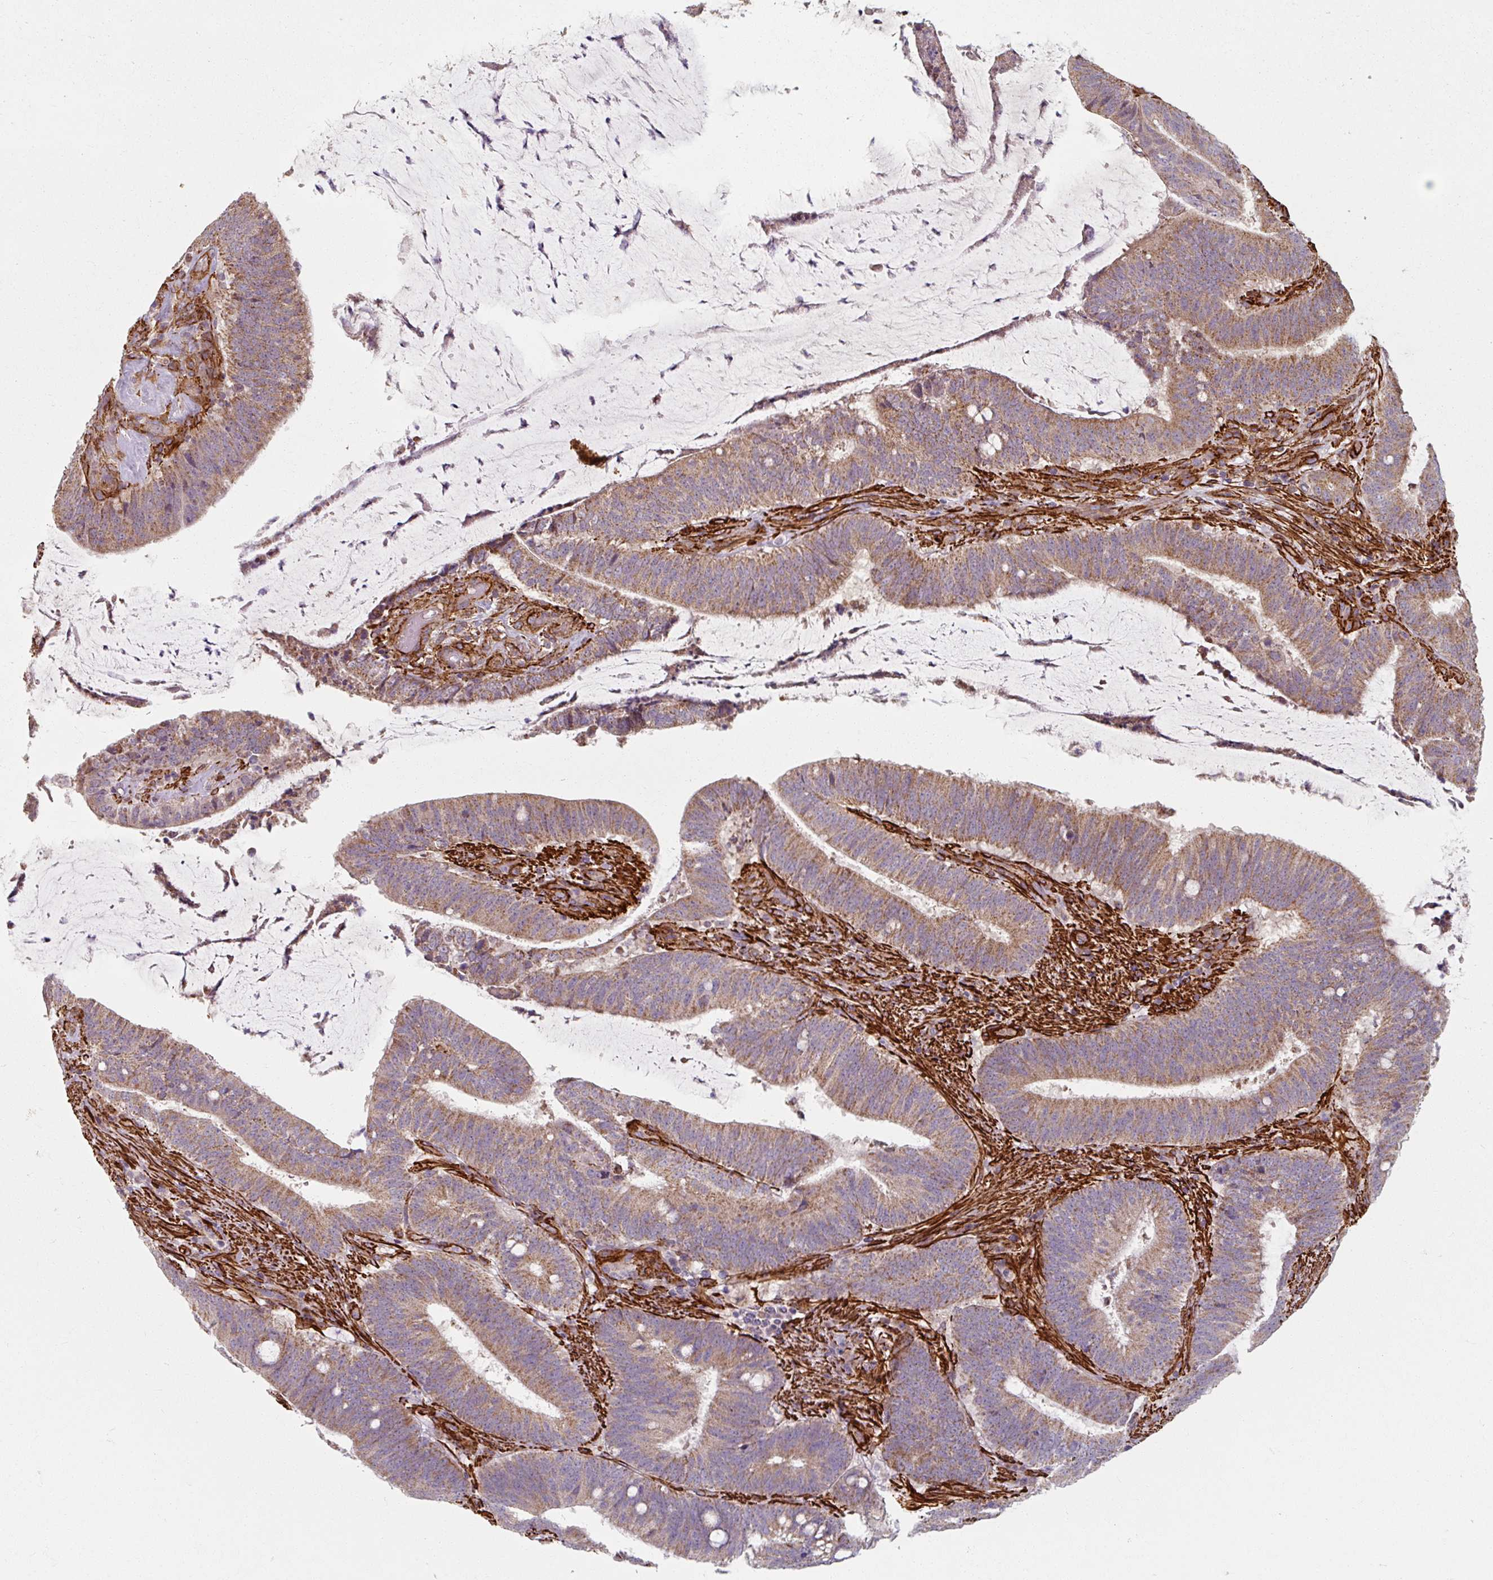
{"staining": {"intensity": "moderate", "quantity": "25%-75%", "location": "cytoplasmic/membranous"}, "tissue": "colorectal cancer", "cell_type": "Tumor cells", "image_type": "cancer", "snomed": [{"axis": "morphology", "description": "Adenocarcinoma, NOS"}, {"axis": "topography", "description": "Colon"}], "caption": "Immunohistochemical staining of human colorectal adenocarcinoma exhibits moderate cytoplasmic/membranous protein positivity in approximately 25%-75% of tumor cells.", "gene": "MRPS5", "patient": {"sex": "female", "age": 43}}